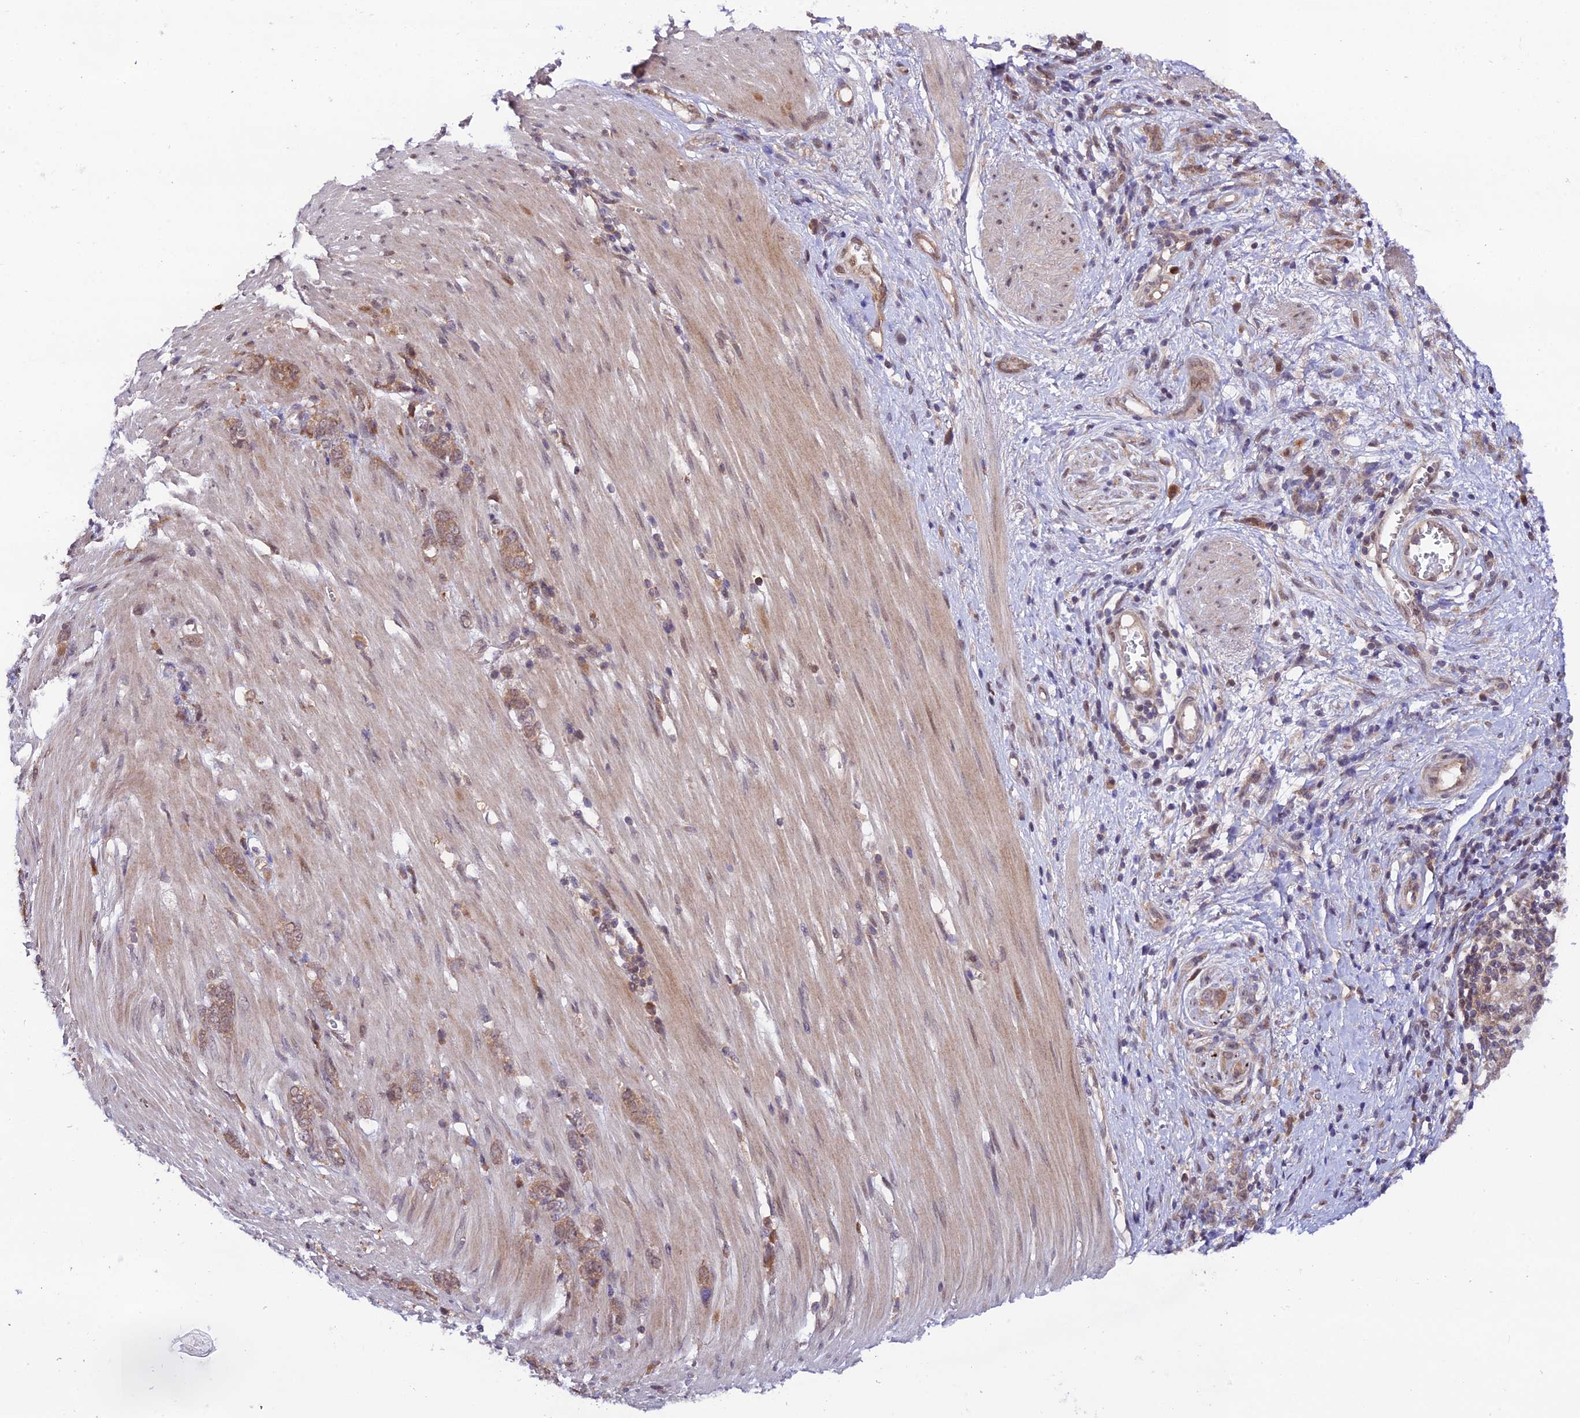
{"staining": {"intensity": "moderate", "quantity": ">75%", "location": "cytoplasmic/membranous,nuclear"}, "tissue": "stomach cancer", "cell_type": "Tumor cells", "image_type": "cancer", "snomed": [{"axis": "morphology", "description": "Adenocarcinoma, NOS"}, {"axis": "topography", "description": "Stomach"}], "caption": "This micrograph reveals immunohistochemistry staining of human stomach adenocarcinoma, with medium moderate cytoplasmic/membranous and nuclear expression in approximately >75% of tumor cells.", "gene": "TRIM40", "patient": {"sex": "female", "age": 76}}